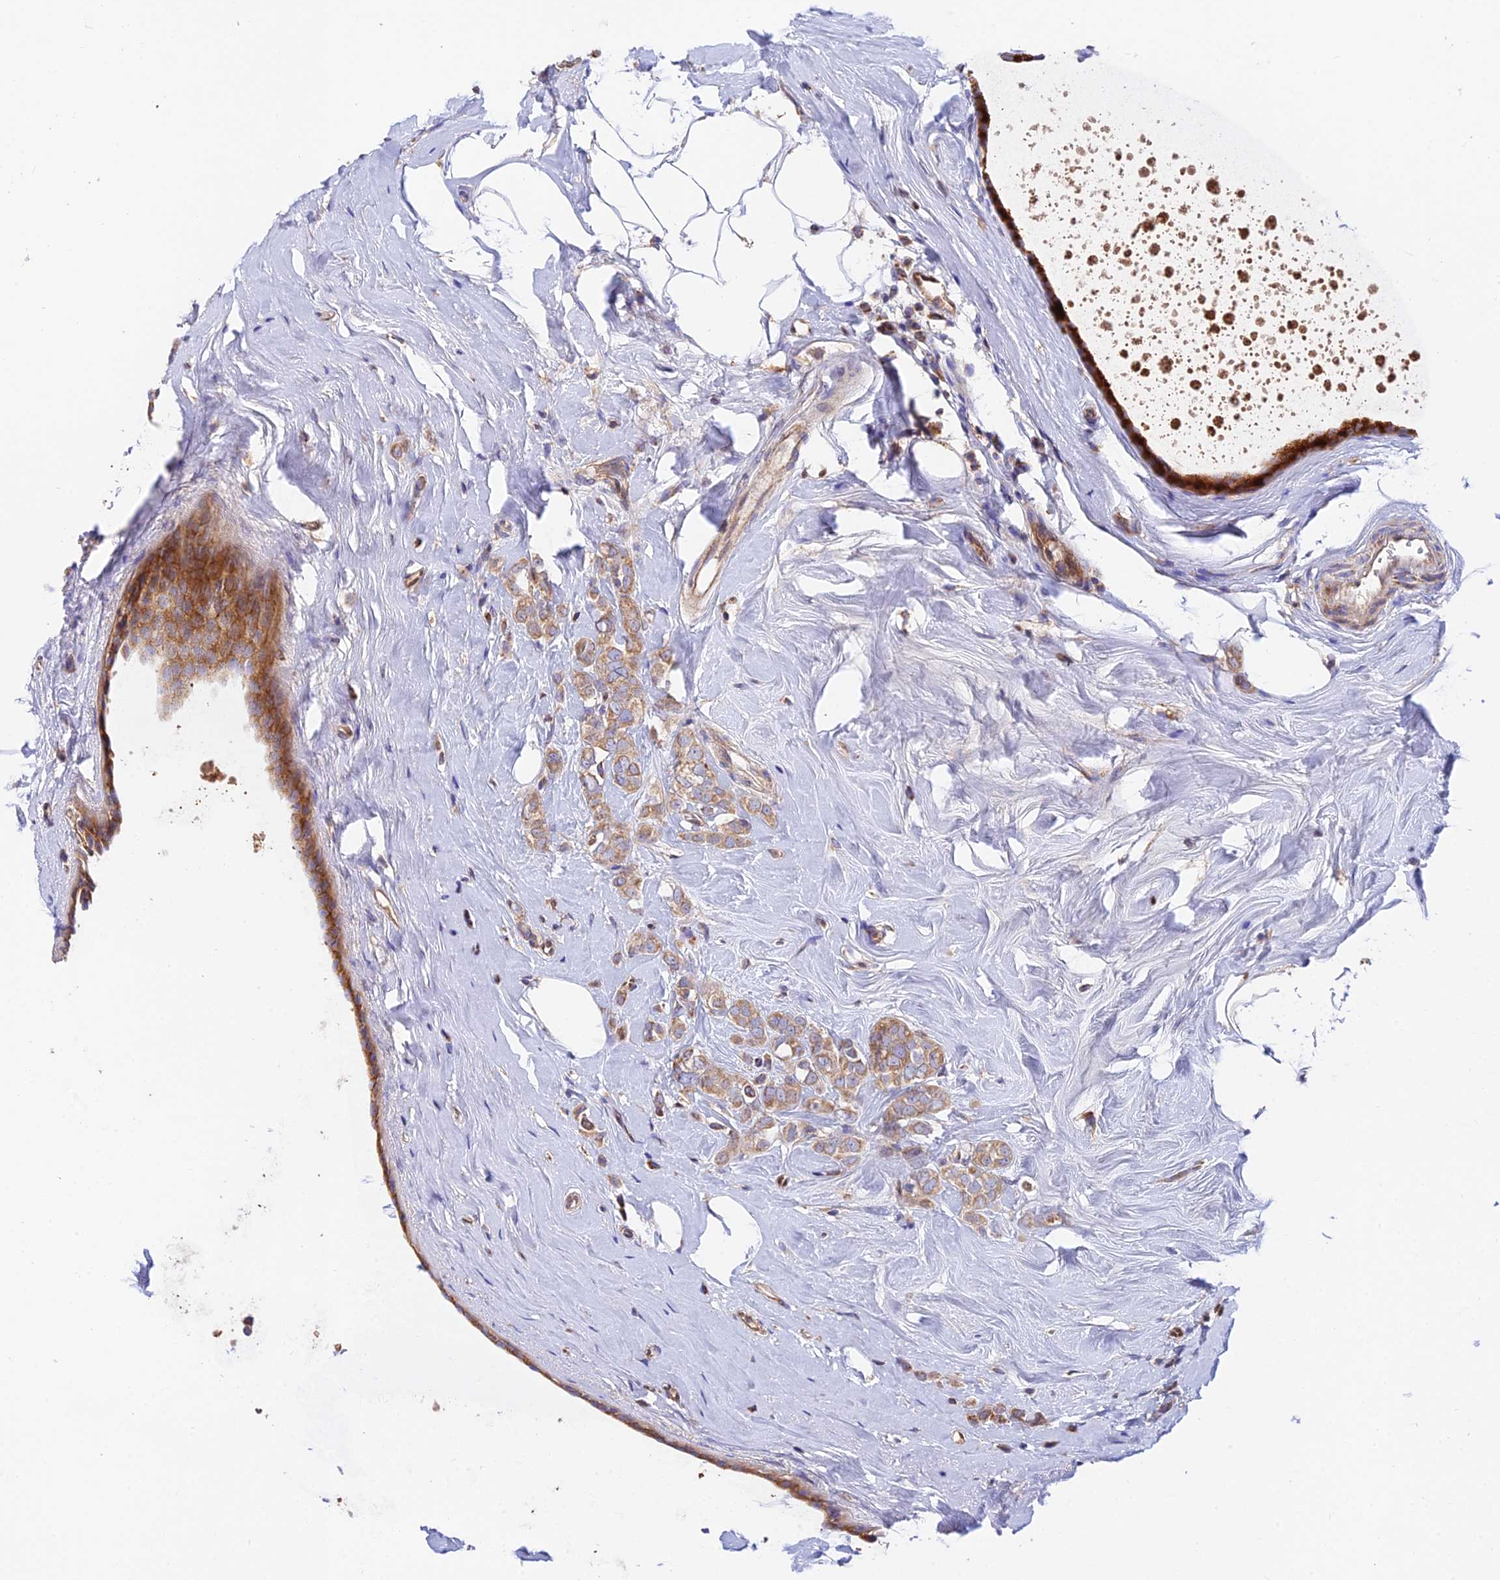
{"staining": {"intensity": "moderate", "quantity": ">75%", "location": "cytoplasmic/membranous"}, "tissue": "breast cancer", "cell_type": "Tumor cells", "image_type": "cancer", "snomed": [{"axis": "morphology", "description": "Lobular carcinoma"}, {"axis": "topography", "description": "Breast"}], "caption": "Approximately >75% of tumor cells in human breast cancer (lobular carcinoma) reveal moderate cytoplasmic/membranous protein staining as visualized by brown immunohistochemical staining.", "gene": "PODNL1", "patient": {"sex": "female", "age": 47}}